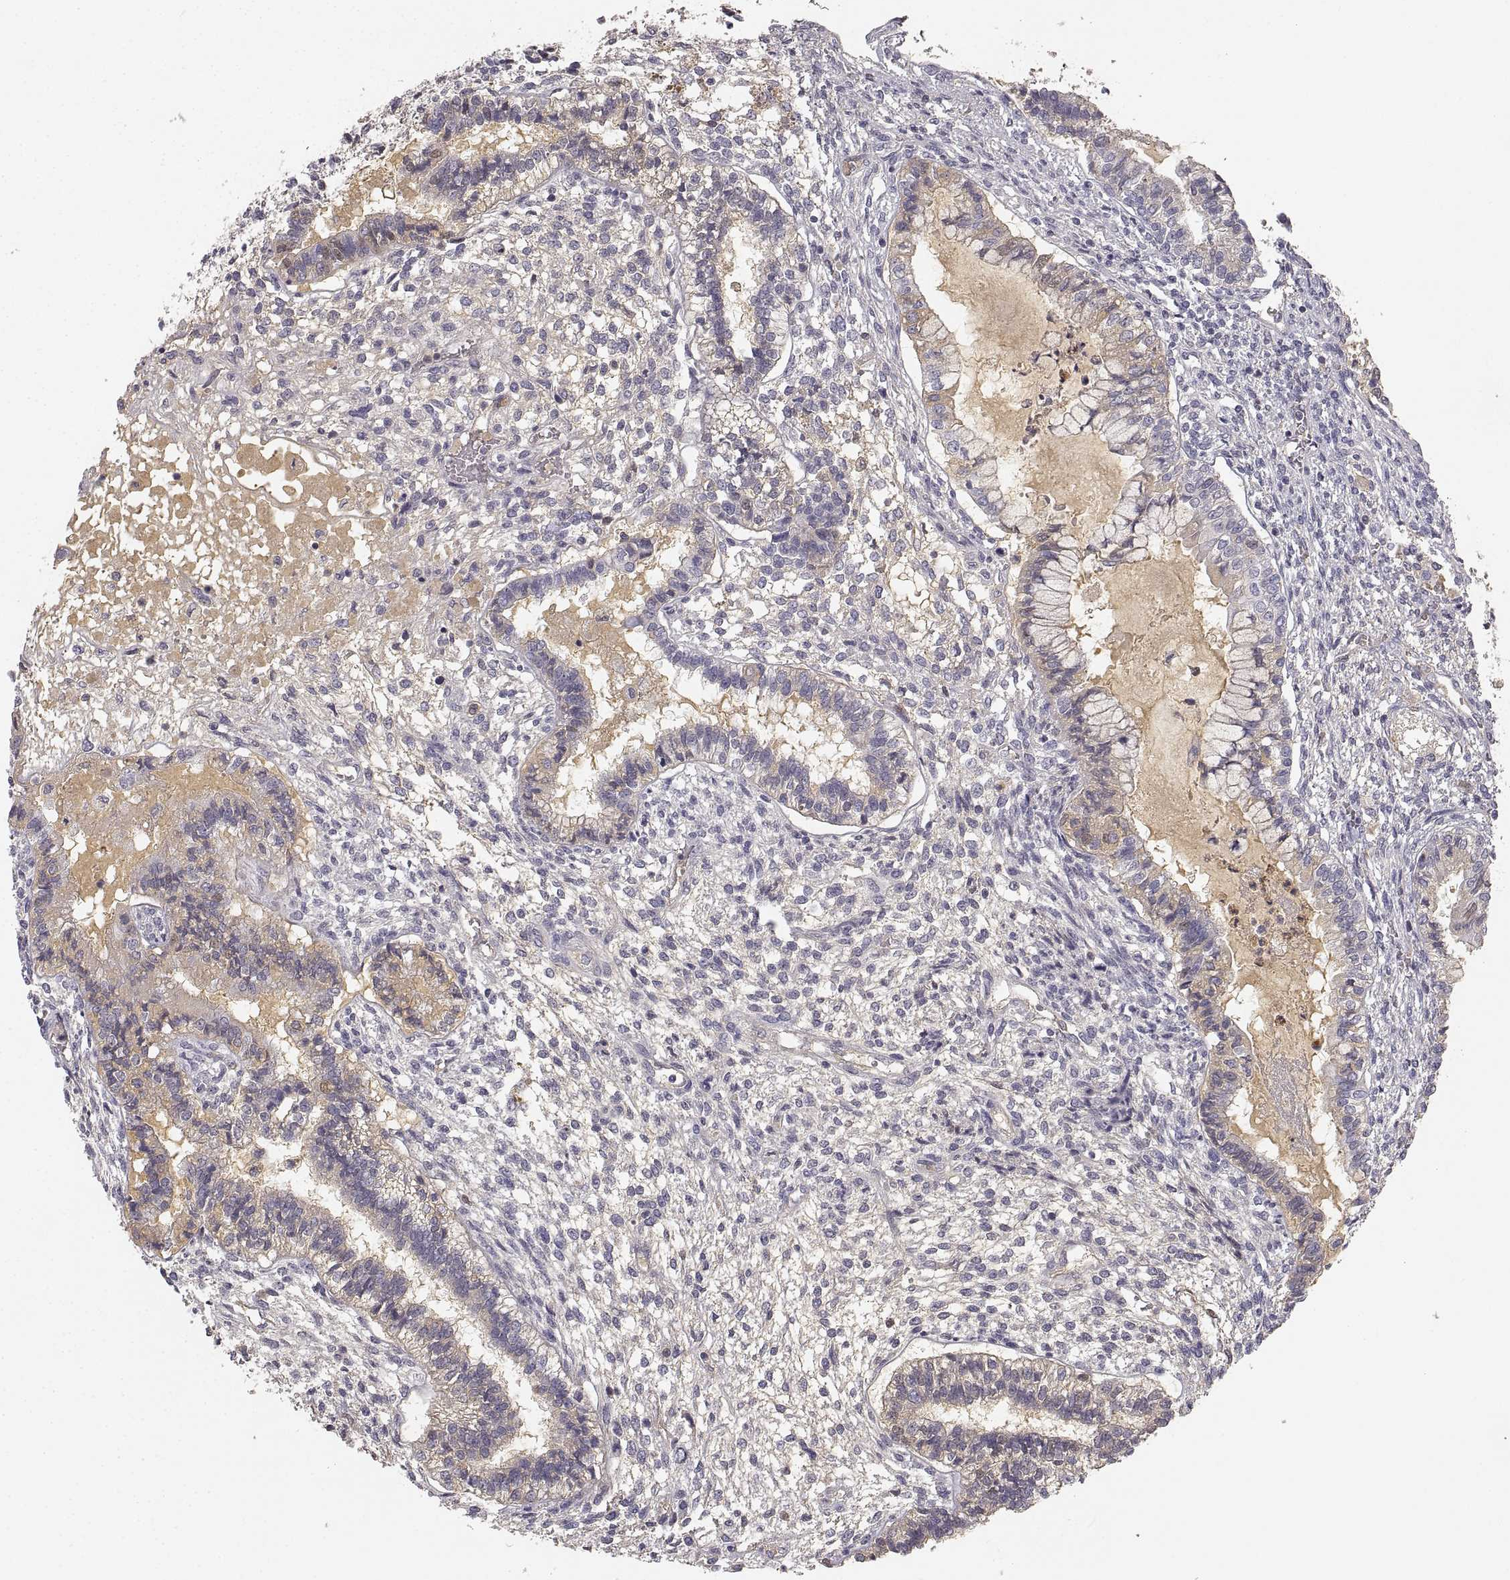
{"staining": {"intensity": "weak", "quantity": "25%-75%", "location": "cytoplasmic/membranous"}, "tissue": "testis cancer", "cell_type": "Tumor cells", "image_type": "cancer", "snomed": [{"axis": "morphology", "description": "Carcinoma, Embryonal, NOS"}, {"axis": "topography", "description": "Testis"}], "caption": "Protein expression analysis of embryonal carcinoma (testis) demonstrates weak cytoplasmic/membranous positivity in approximately 25%-75% of tumor cells.", "gene": "RUNDC3A", "patient": {"sex": "male", "age": 37}}